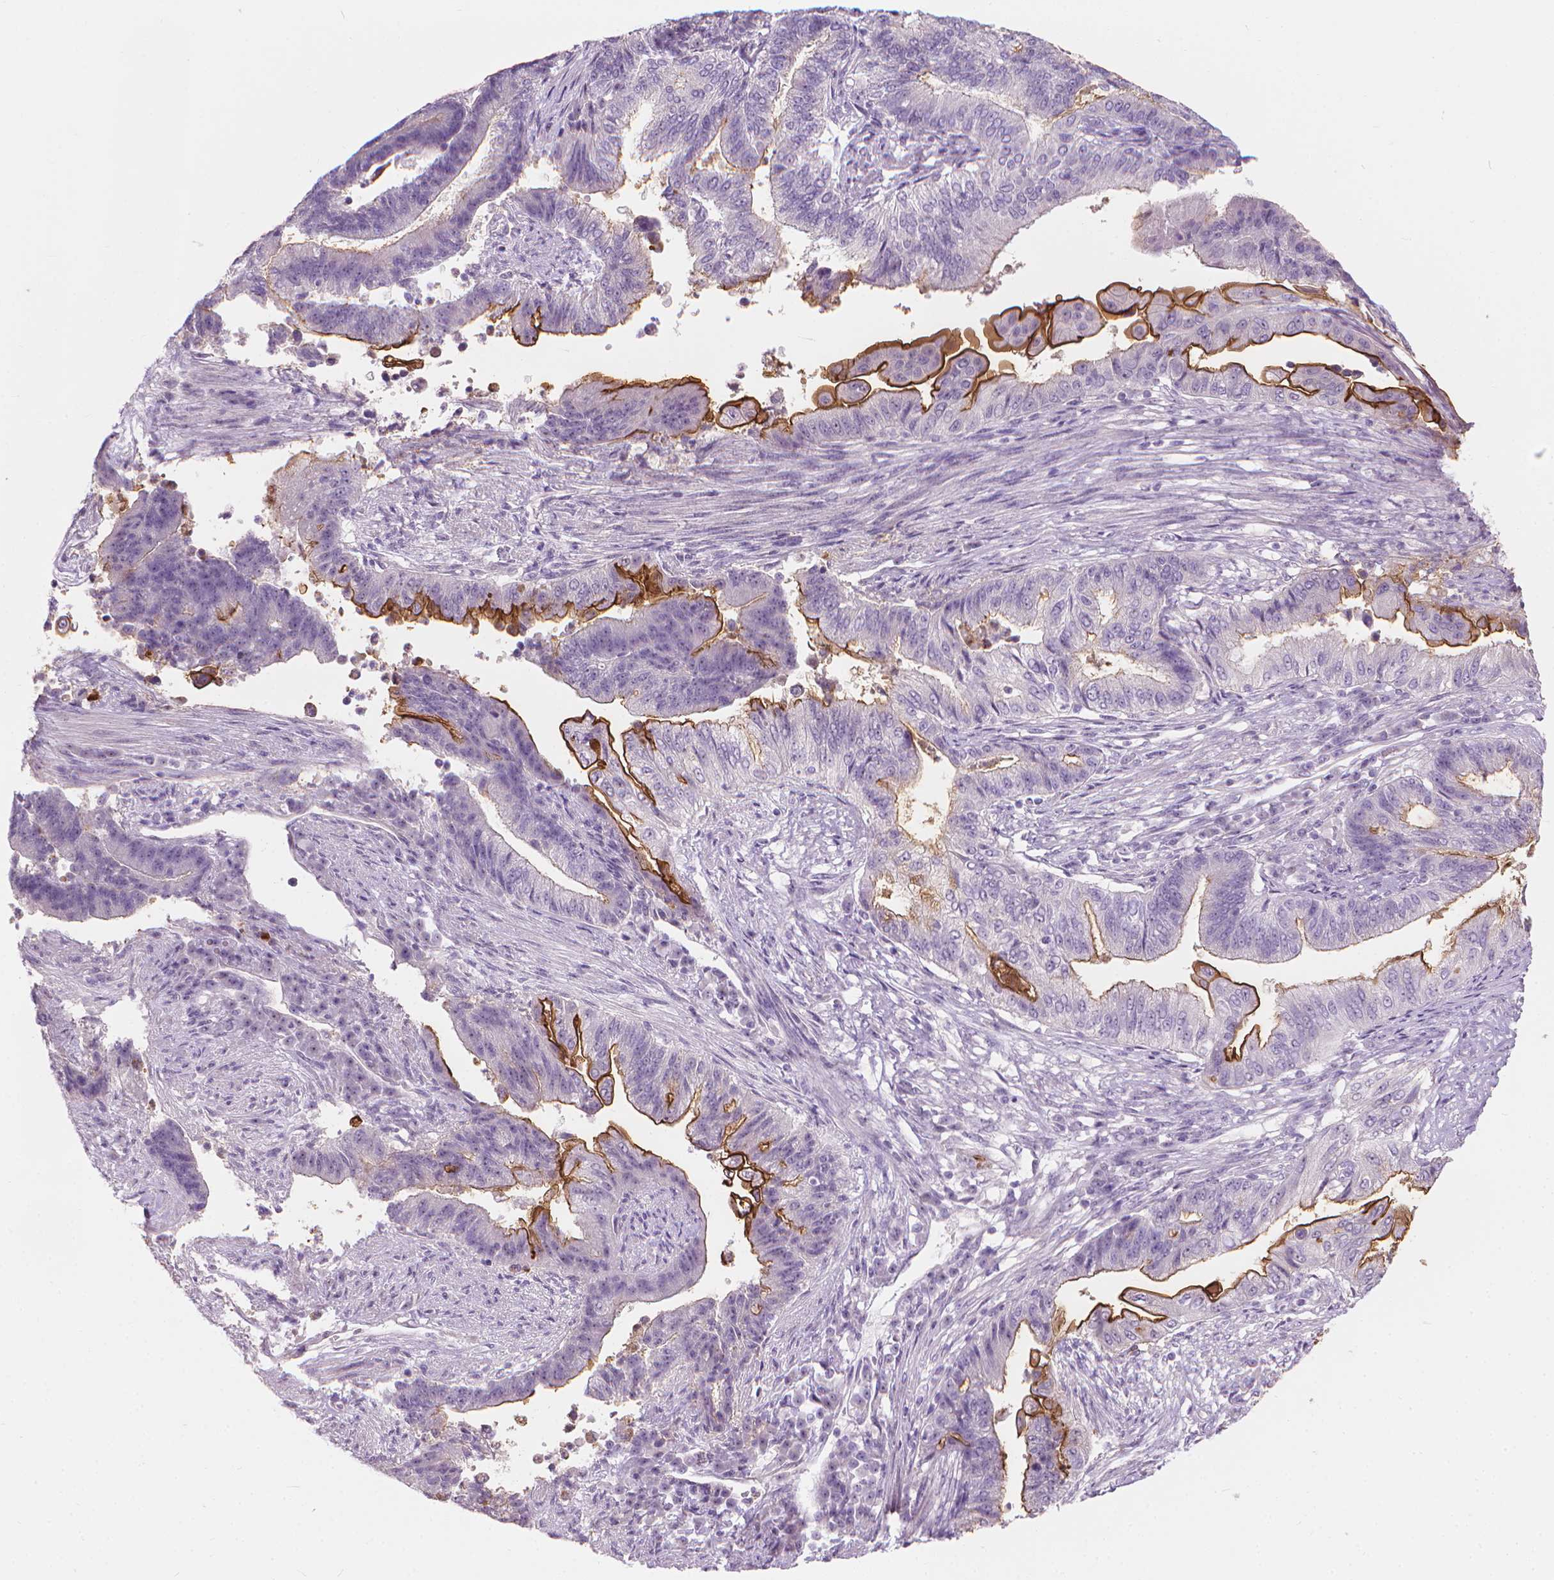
{"staining": {"intensity": "moderate", "quantity": "<25%", "location": "cytoplasmic/membranous"}, "tissue": "endometrial cancer", "cell_type": "Tumor cells", "image_type": "cancer", "snomed": [{"axis": "morphology", "description": "Adenocarcinoma, NOS"}, {"axis": "topography", "description": "Uterus"}, {"axis": "topography", "description": "Endometrium"}], "caption": "Tumor cells exhibit low levels of moderate cytoplasmic/membranous positivity in approximately <25% of cells in human adenocarcinoma (endometrial).", "gene": "GPRC5A", "patient": {"sex": "female", "age": 54}}